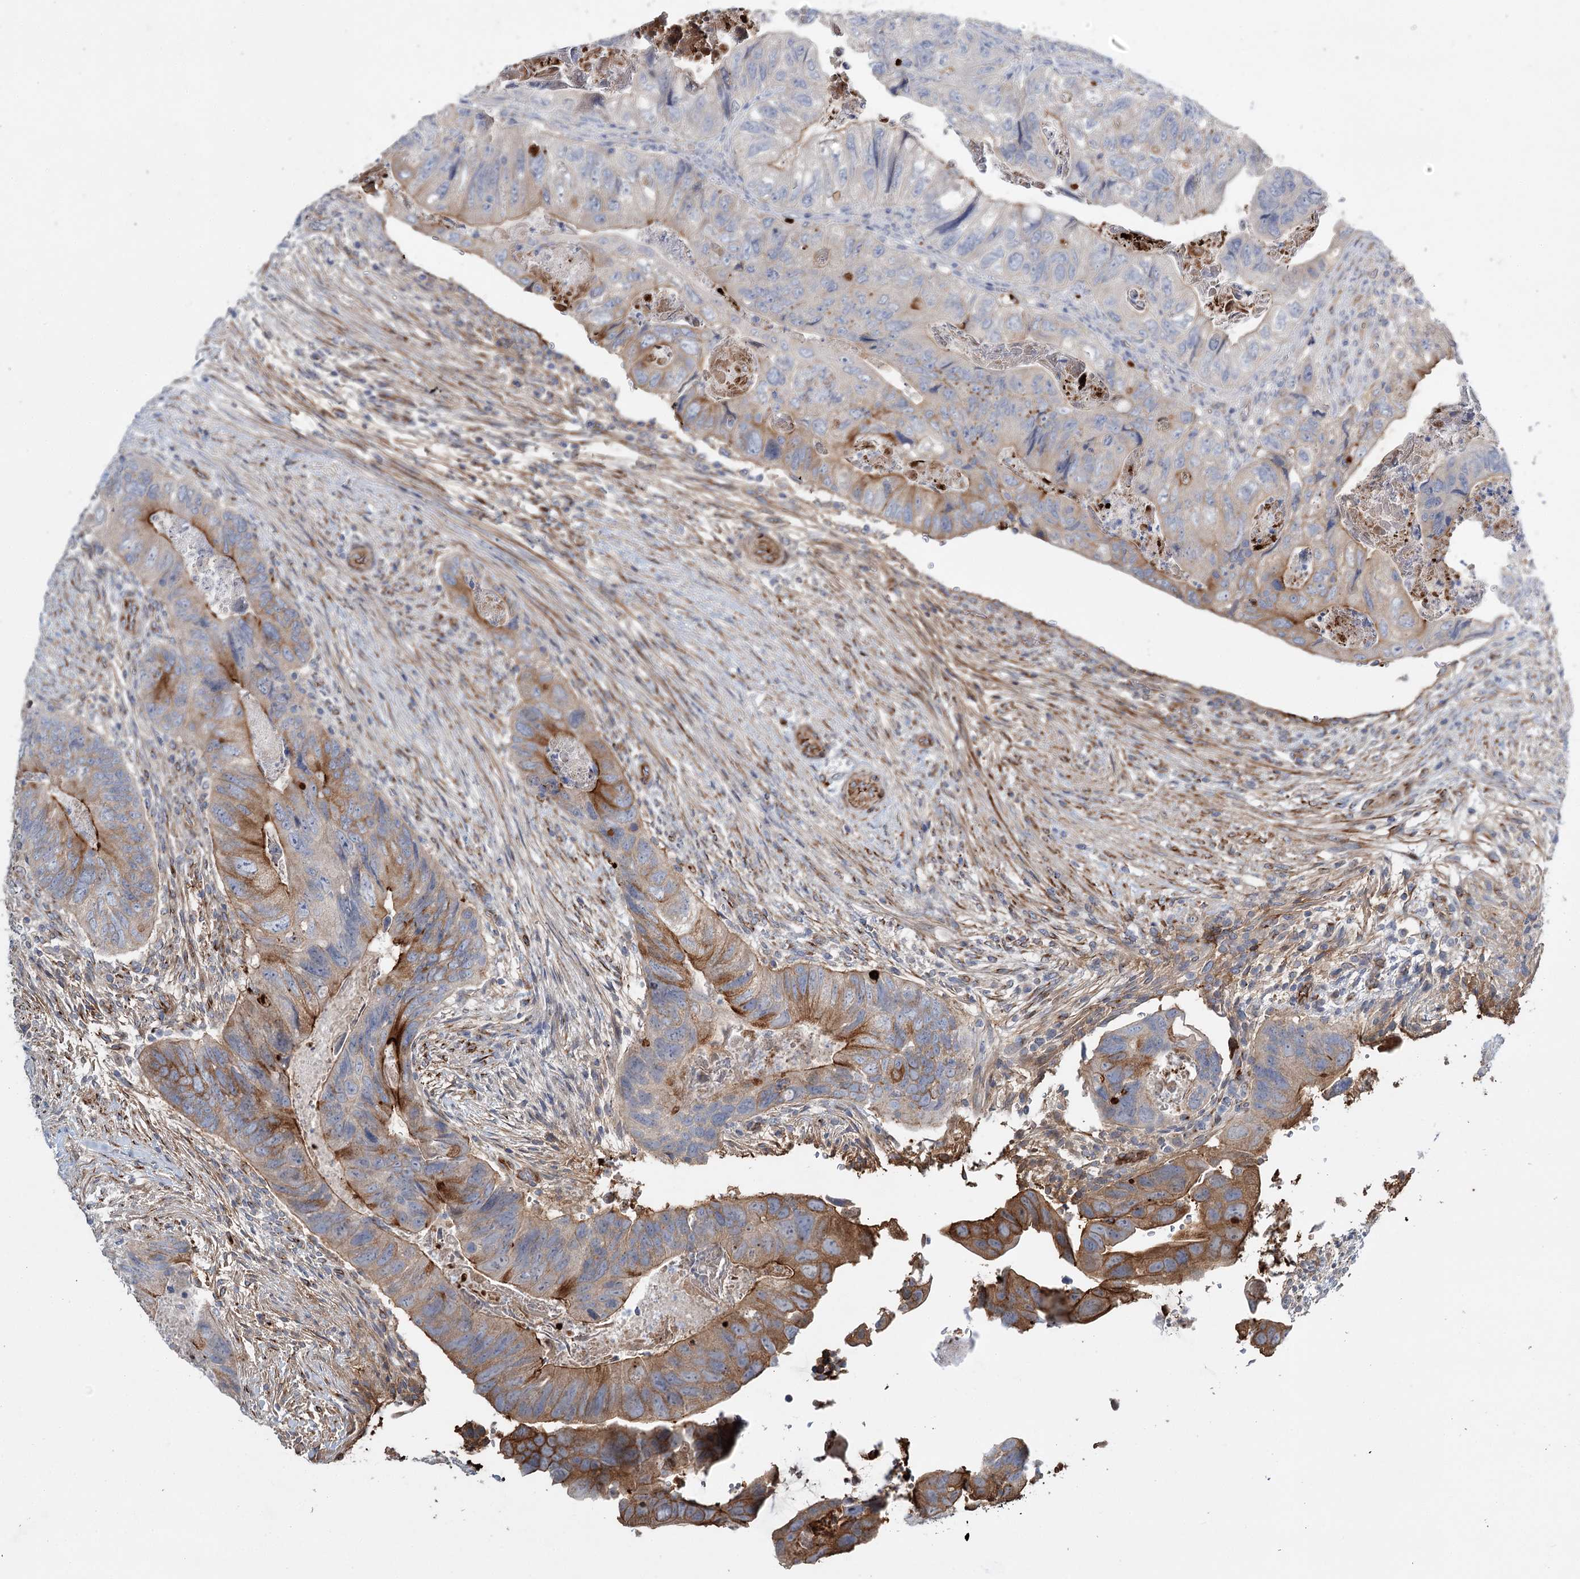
{"staining": {"intensity": "moderate", "quantity": "25%-75%", "location": "cytoplasmic/membranous"}, "tissue": "colorectal cancer", "cell_type": "Tumor cells", "image_type": "cancer", "snomed": [{"axis": "morphology", "description": "Adenocarcinoma, NOS"}, {"axis": "topography", "description": "Rectum"}], "caption": "Colorectal cancer stained with a brown dye displays moderate cytoplasmic/membranous positive positivity in about 25%-75% of tumor cells.", "gene": "ALKBH8", "patient": {"sex": "male", "age": 63}}